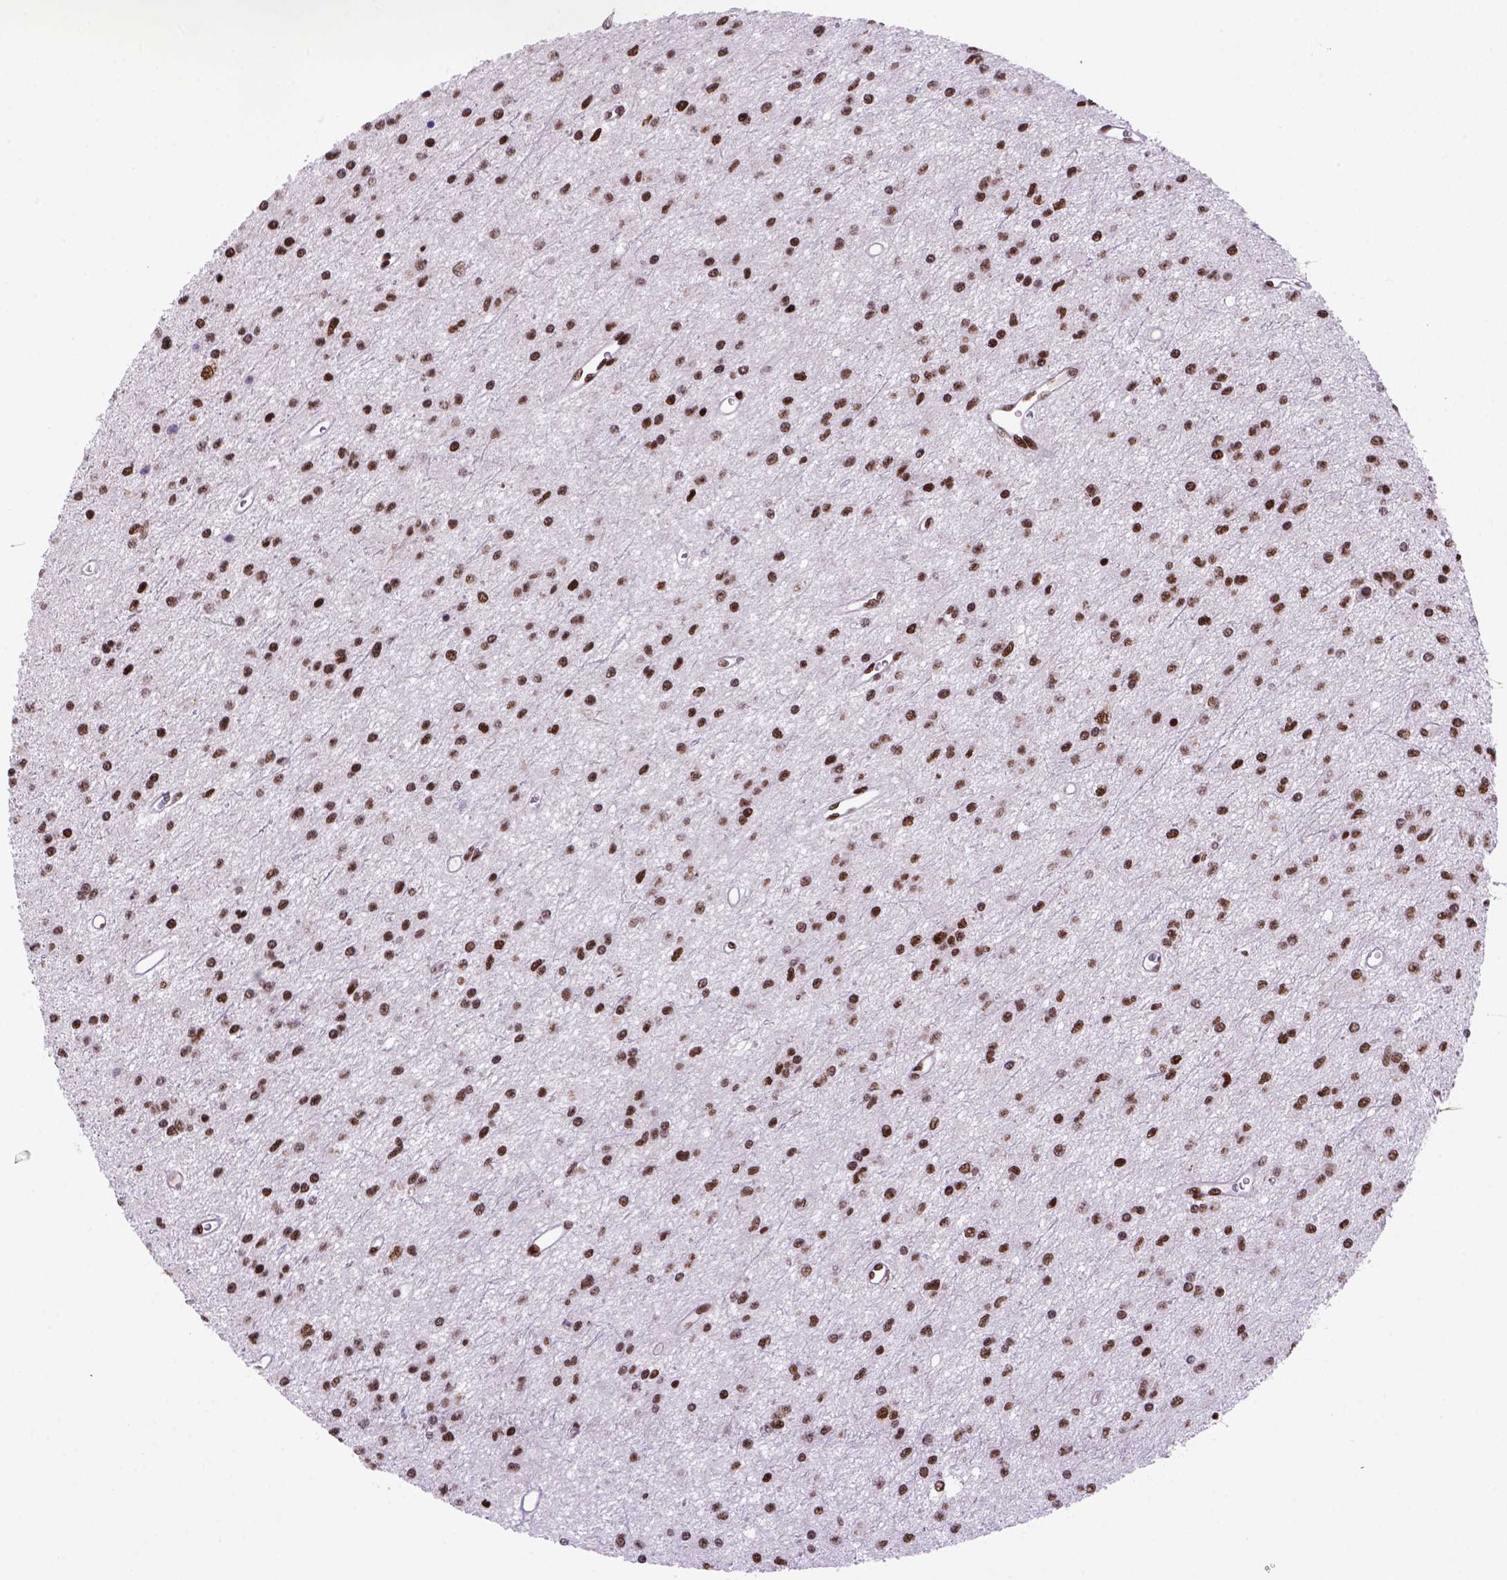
{"staining": {"intensity": "strong", "quantity": ">75%", "location": "nuclear"}, "tissue": "glioma", "cell_type": "Tumor cells", "image_type": "cancer", "snomed": [{"axis": "morphology", "description": "Glioma, malignant, Low grade"}, {"axis": "topography", "description": "Brain"}], "caption": "Malignant low-grade glioma was stained to show a protein in brown. There is high levels of strong nuclear positivity in about >75% of tumor cells. The staining was performed using DAB (3,3'-diaminobenzidine) to visualize the protein expression in brown, while the nuclei were stained in blue with hematoxylin (Magnification: 20x).", "gene": "NSMCE2", "patient": {"sex": "female", "age": 45}}